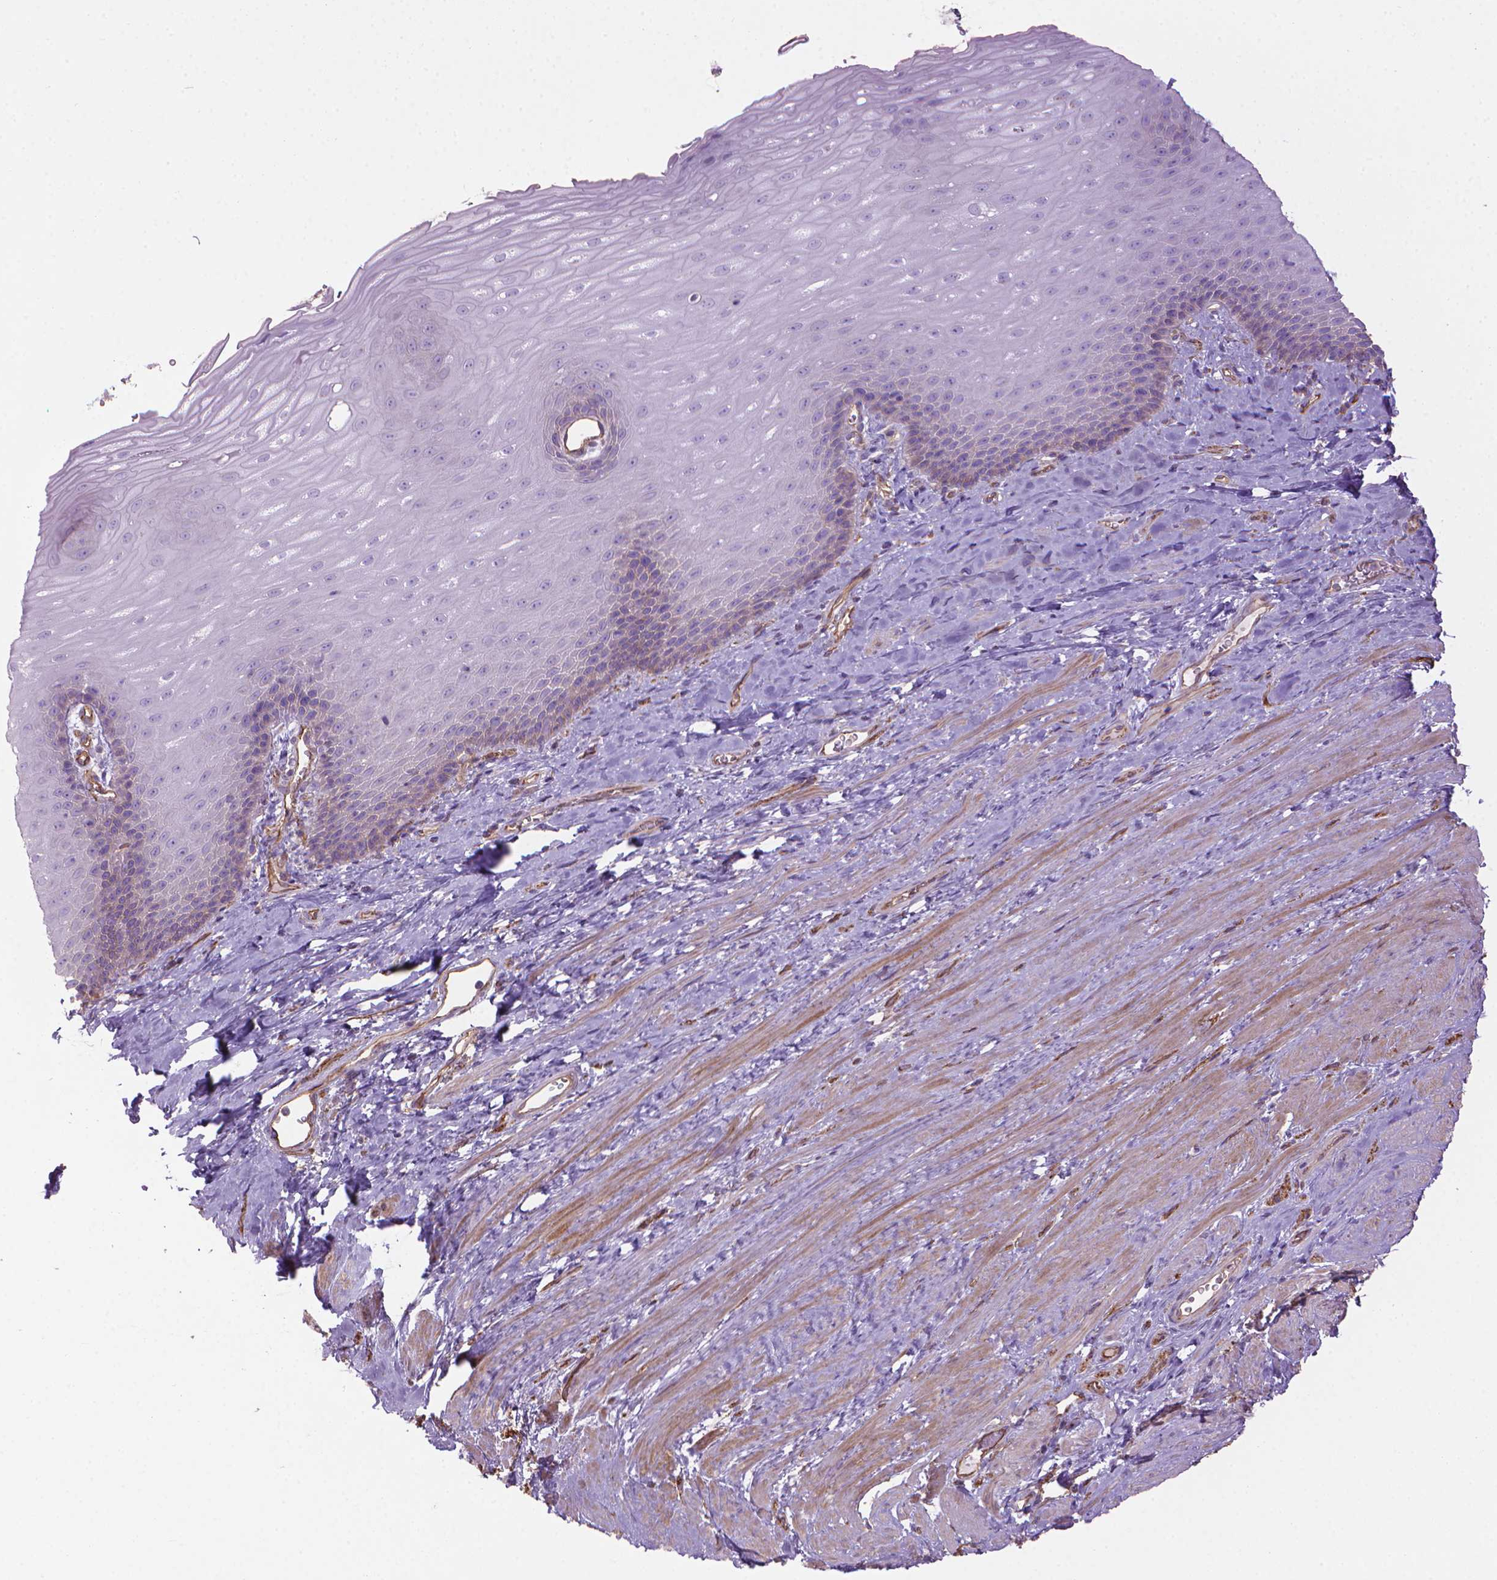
{"staining": {"intensity": "negative", "quantity": "none", "location": "none"}, "tissue": "esophagus", "cell_type": "Squamous epithelial cells", "image_type": "normal", "snomed": [{"axis": "morphology", "description": "Normal tissue, NOS"}, {"axis": "topography", "description": "Esophagus"}], "caption": "Normal esophagus was stained to show a protein in brown. There is no significant expression in squamous epithelial cells. (IHC, brightfield microscopy, high magnification).", "gene": "TENT5A", "patient": {"sex": "male", "age": 64}}